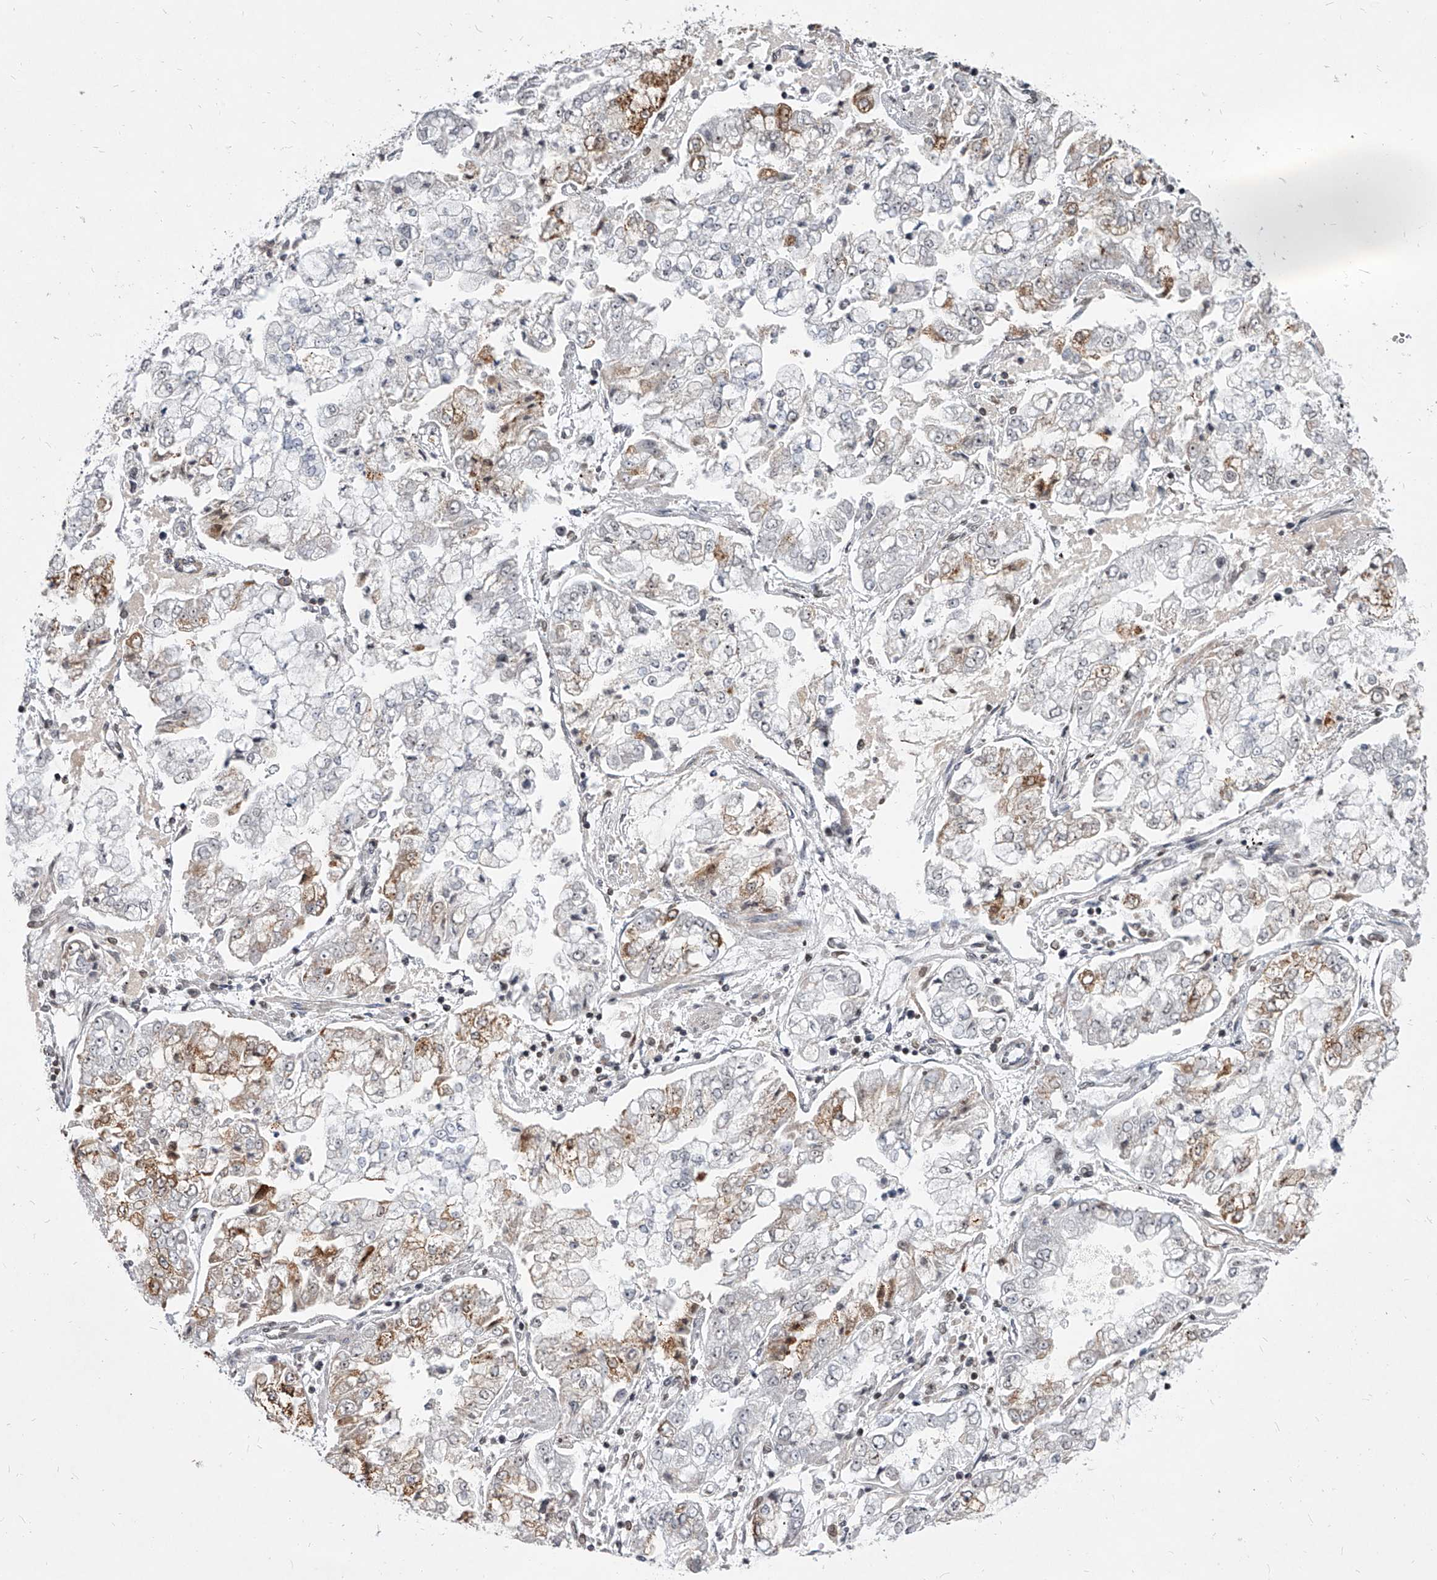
{"staining": {"intensity": "moderate", "quantity": "<25%", "location": "cytoplasmic/membranous"}, "tissue": "stomach cancer", "cell_type": "Tumor cells", "image_type": "cancer", "snomed": [{"axis": "morphology", "description": "Adenocarcinoma, NOS"}, {"axis": "topography", "description": "Stomach"}], "caption": "DAB immunohistochemical staining of human stomach cancer shows moderate cytoplasmic/membranous protein positivity in about <25% of tumor cells.", "gene": "PPIL4", "patient": {"sex": "male", "age": 76}}